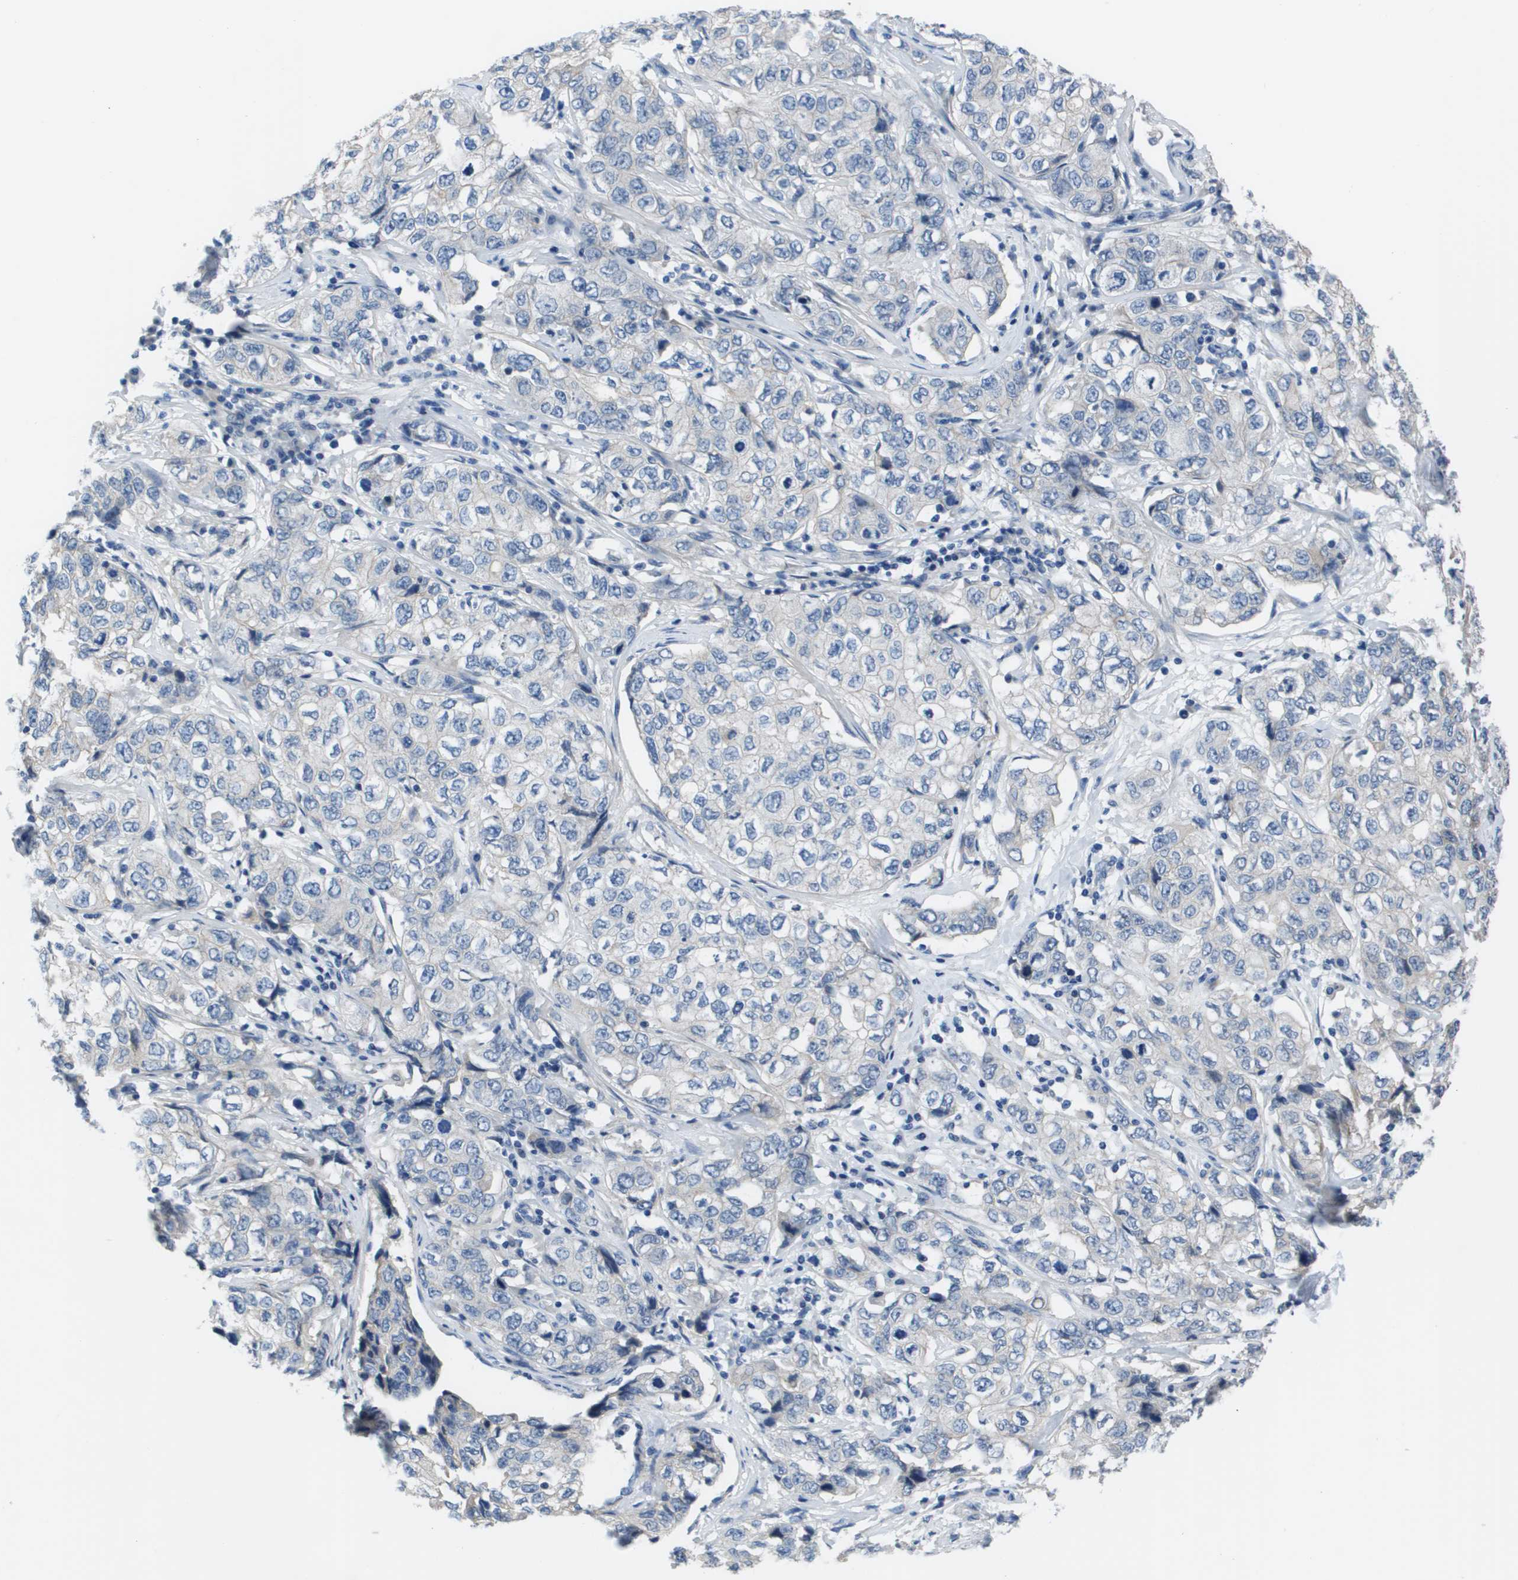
{"staining": {"intensity": "negative", "quantity": "none", "location": "none"}, "tissue": "stomach cancer", "cell_type": "Tumor cells", "image_type": "cancer", "snomed": [{"axis": "morphology", "description": "Adenocarcinoma, NOS"}, {"axis": "topography", "description": "Stomach"}], "caption": "High magnification brightfield microscopy of stomach adenocarcinoma stained with DAB (brown) and counterstained with hematoxylin (blue): tumor cells show no significant expression.", "gene": "NCS1", "patient": {"sex": "male", "age": 48}}